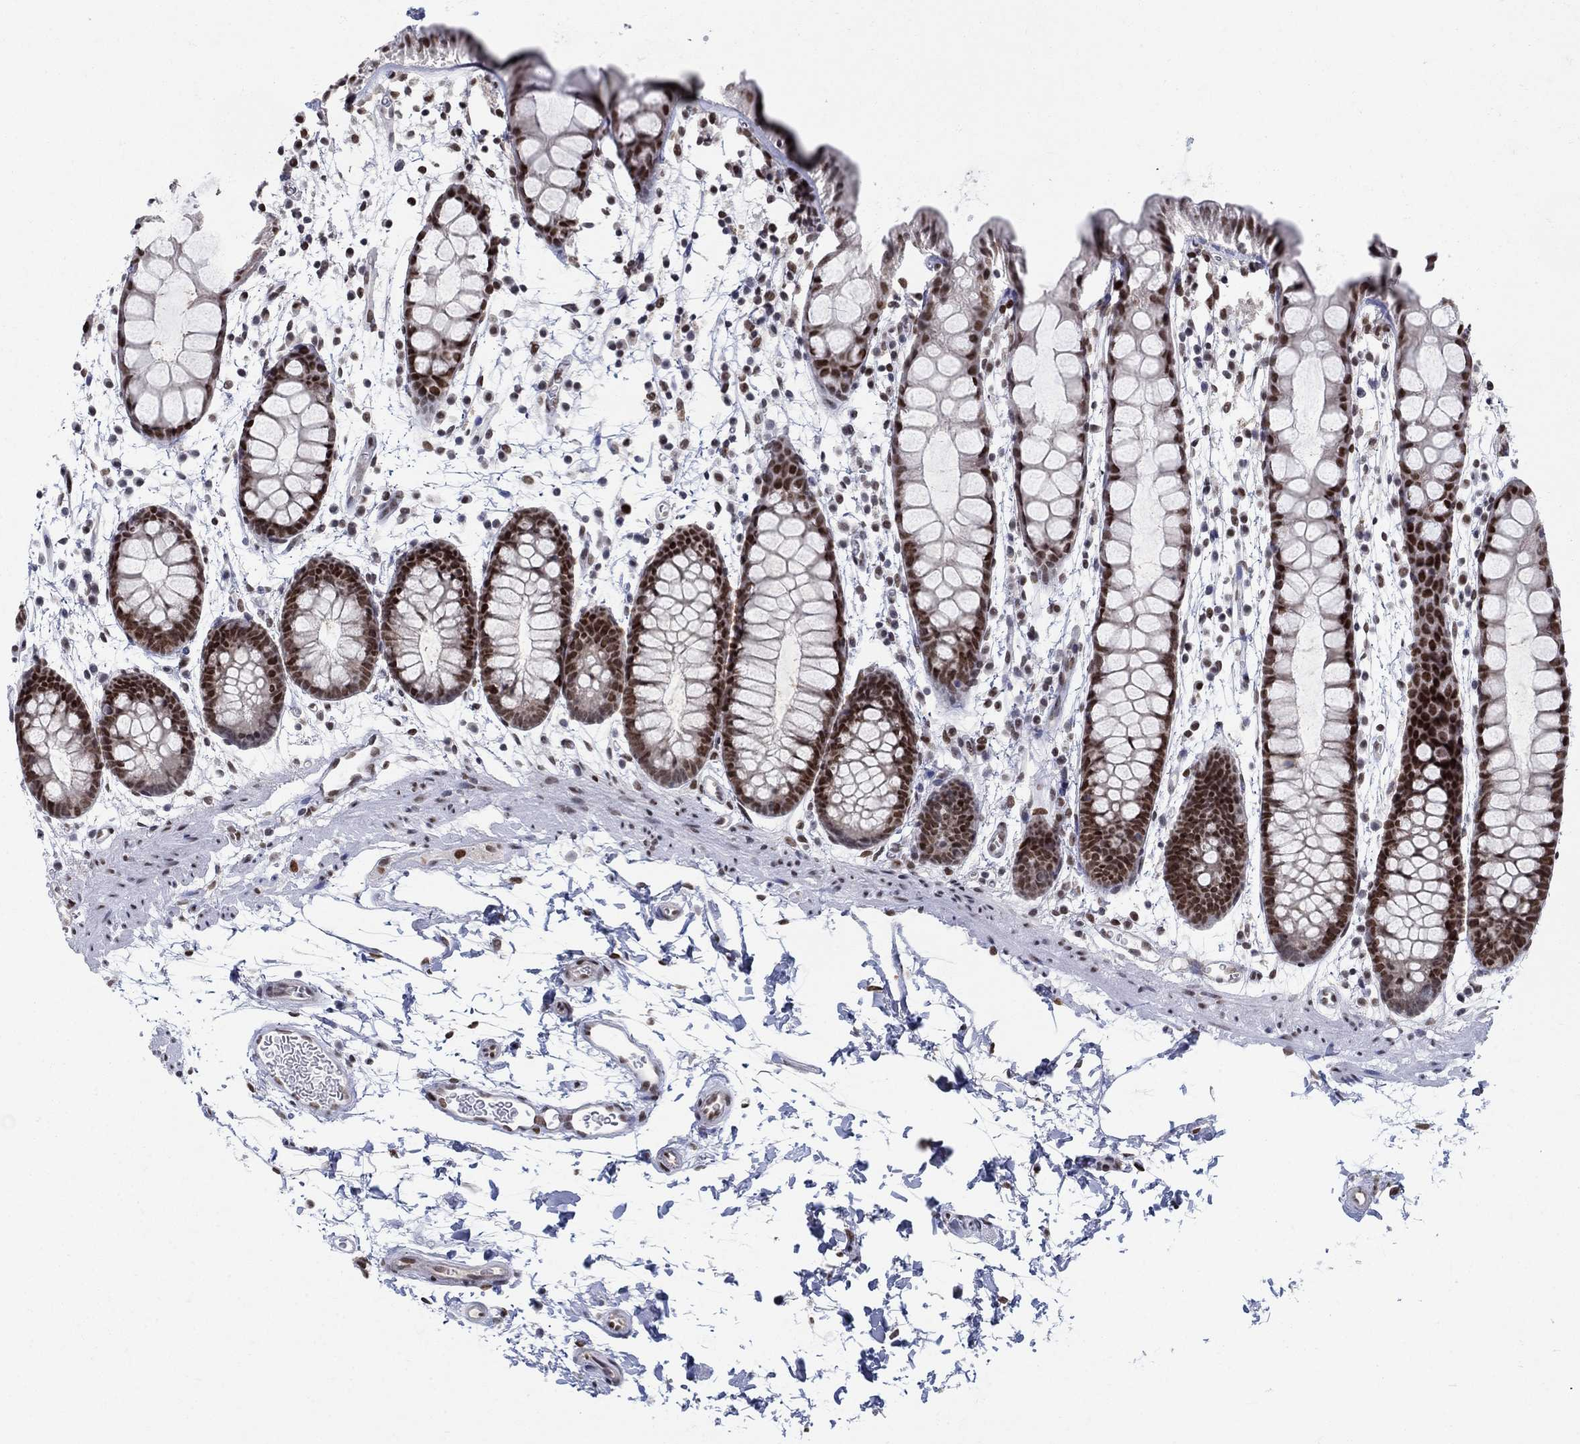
{"staining": {"intensity": "strong", "quantity": "25%-75%", "location": "nuclear"}, "tissue": "rectum", "cell_type": "Glandular cells", "image_type": "normal", "snomed": [{"axis": "morphology", "description": "Normal tissue, NOS"}, {"axis": "topography", "description": "Rectum"}], "caption": "A brown stain highlights strong nuclear expression of a protein in glandular cells of unremarkable rectum.", "gene": "CENPE", "patient": {"sex": "male", "age": 57}}